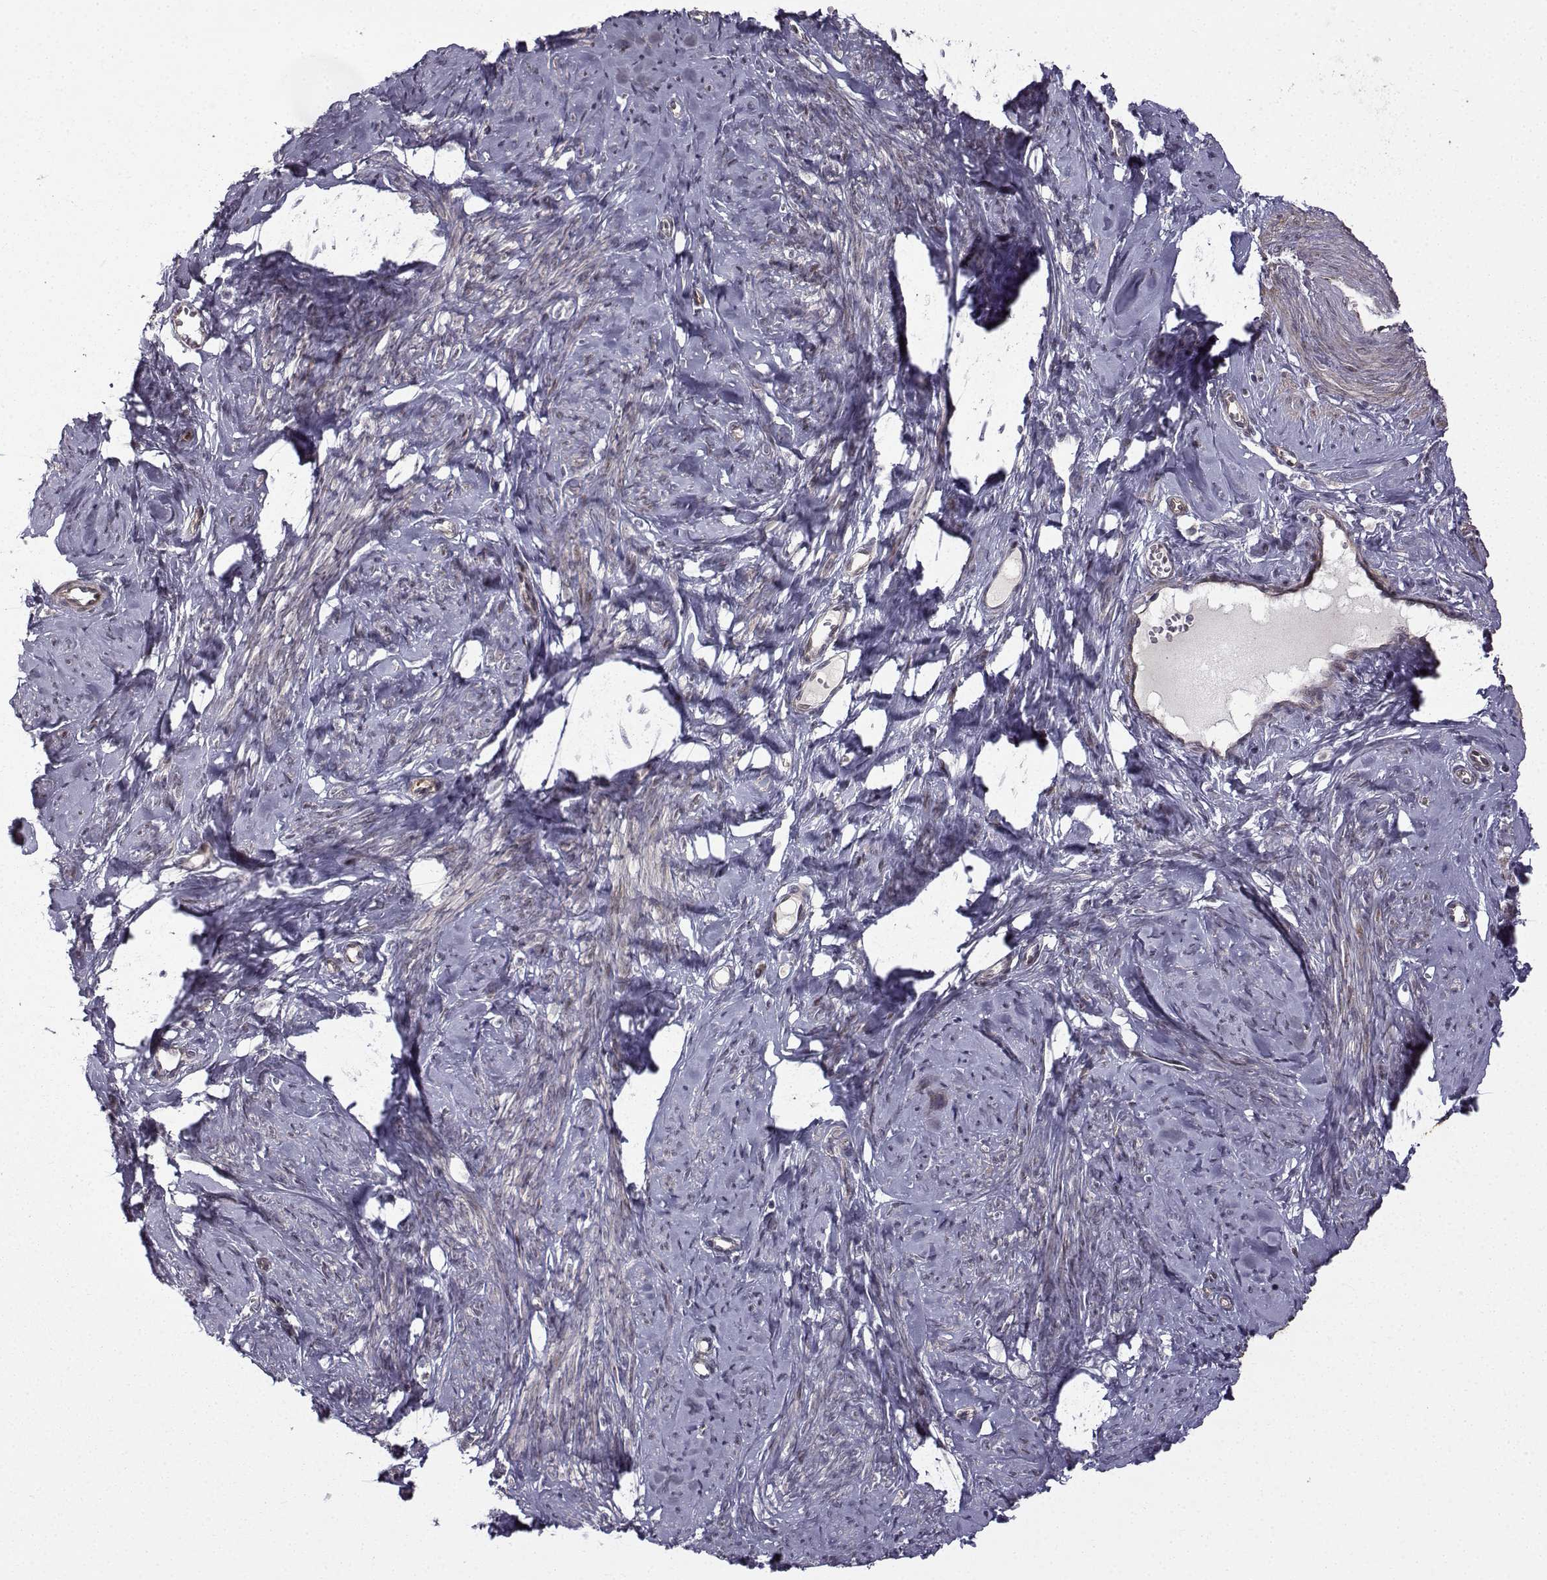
{"staining": {"intensity": "weak", "quantity": "<25%", "location": "cytoplasmic/membranous"}, "tissue": "smooth muscle", "cell_type": "Smooth muscle cells", "image_type": "normal", "snomed": [{"axis": "morphology", "description": "Normal tissue, NOS"}, {"axis": "topography", "description": "Smooth muscle"}], "caption": "The IHC photomicrograph has no significant positivity in smooth muscle cells of smooth muscle.", "gene": "APC", "patient": {"sex": "female", "age": 48}}